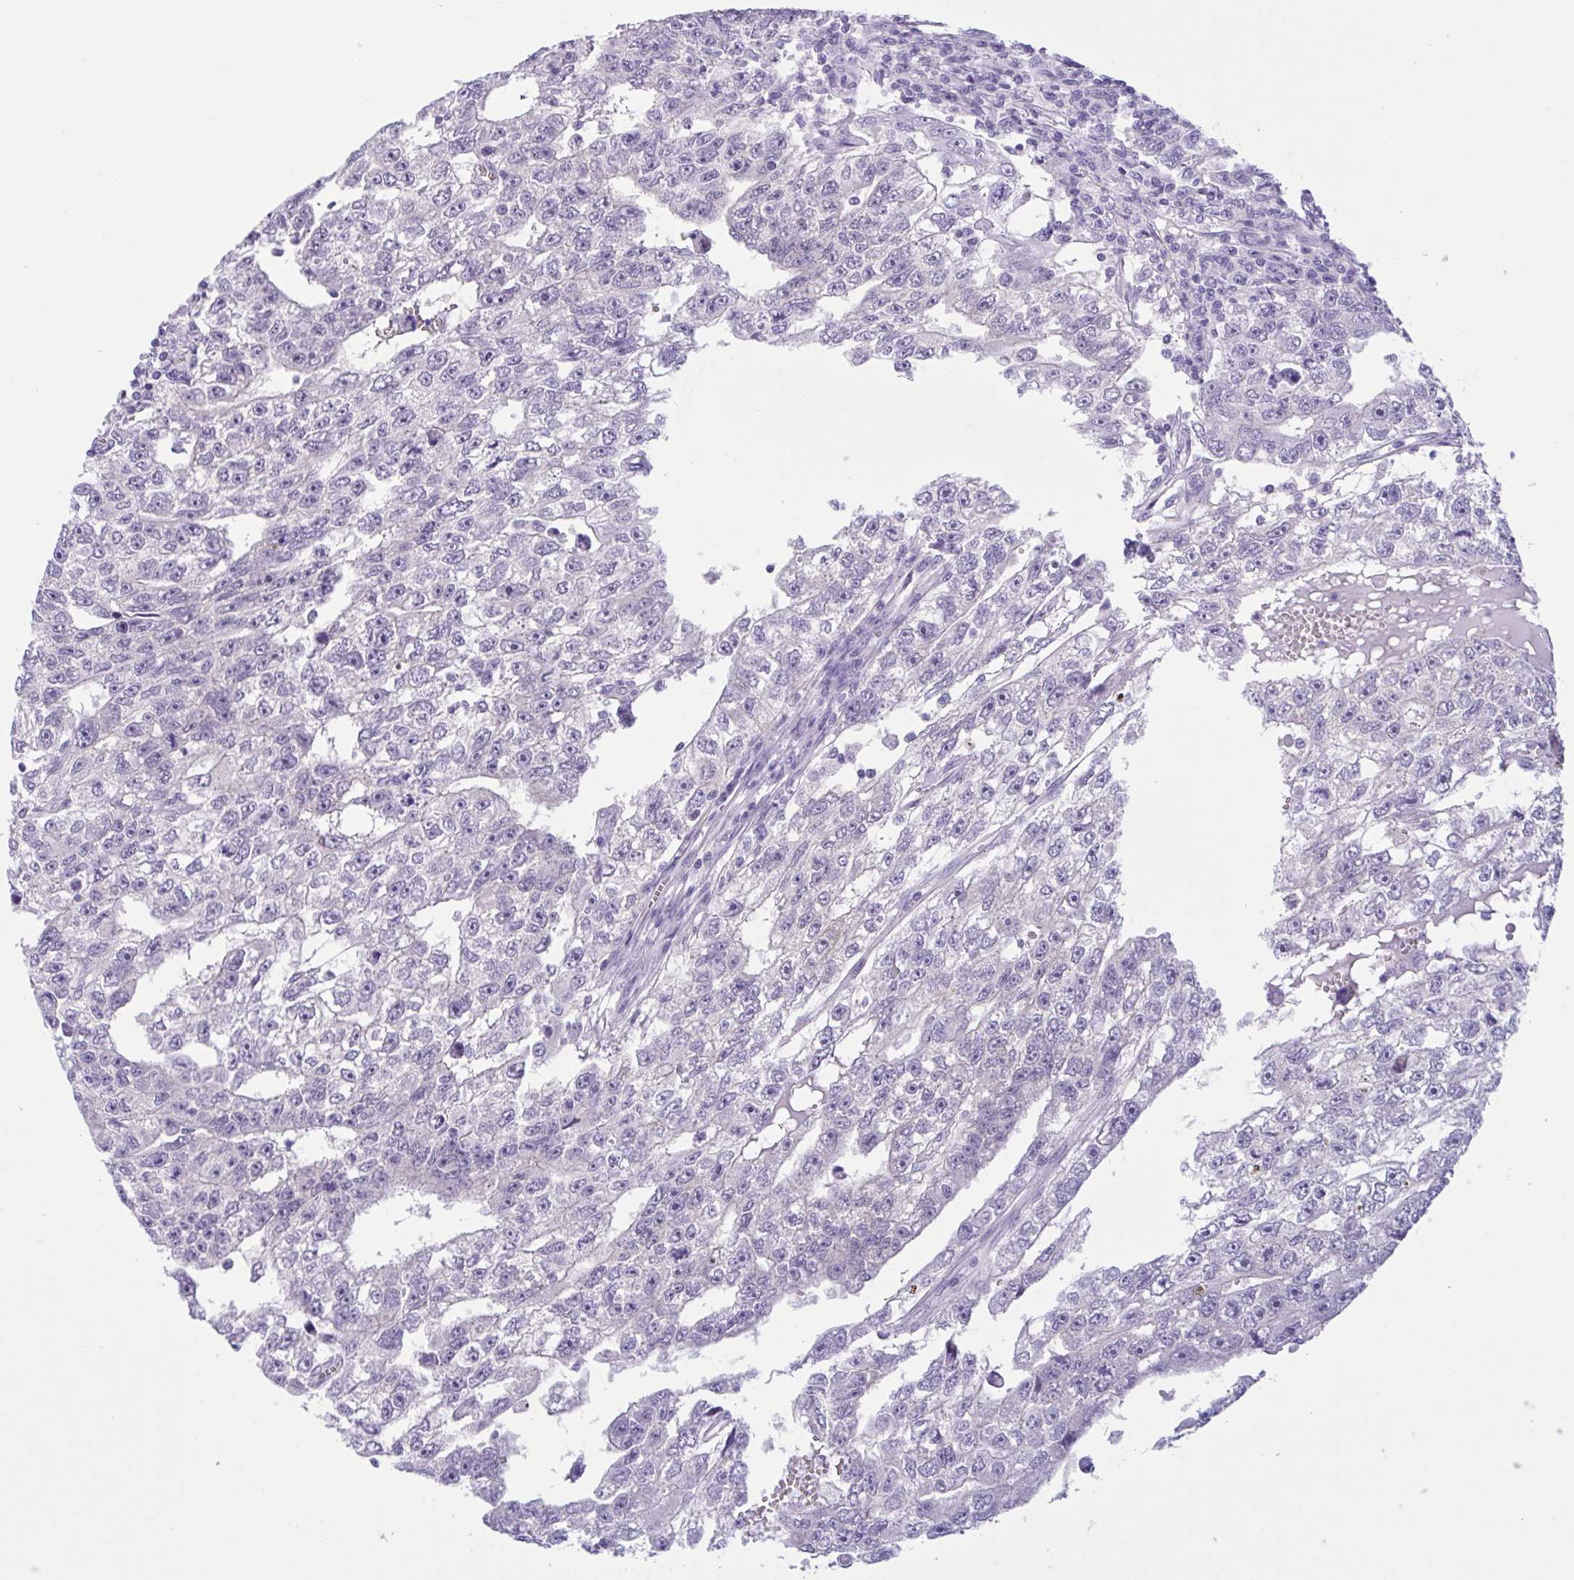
{"staining": {"intensity": "negative", "quantity": "none", "location": "none"}, "tissue": "testis cancer", "cell_type": "Tumor cells", "image_type": "cancer", "snomed": [{"axis": "morphology", "description": "Carcinoma, Embryonal, NOS"}, {"axis": "topography", "description": "Testis"}], "caption": "DAB immunohistochemical staining of human testis embryonal carcinoma displays no significant positivity in tumor cells.", "gene": "AHCYL2", "patient": {"sex": "male", "age": 20}}